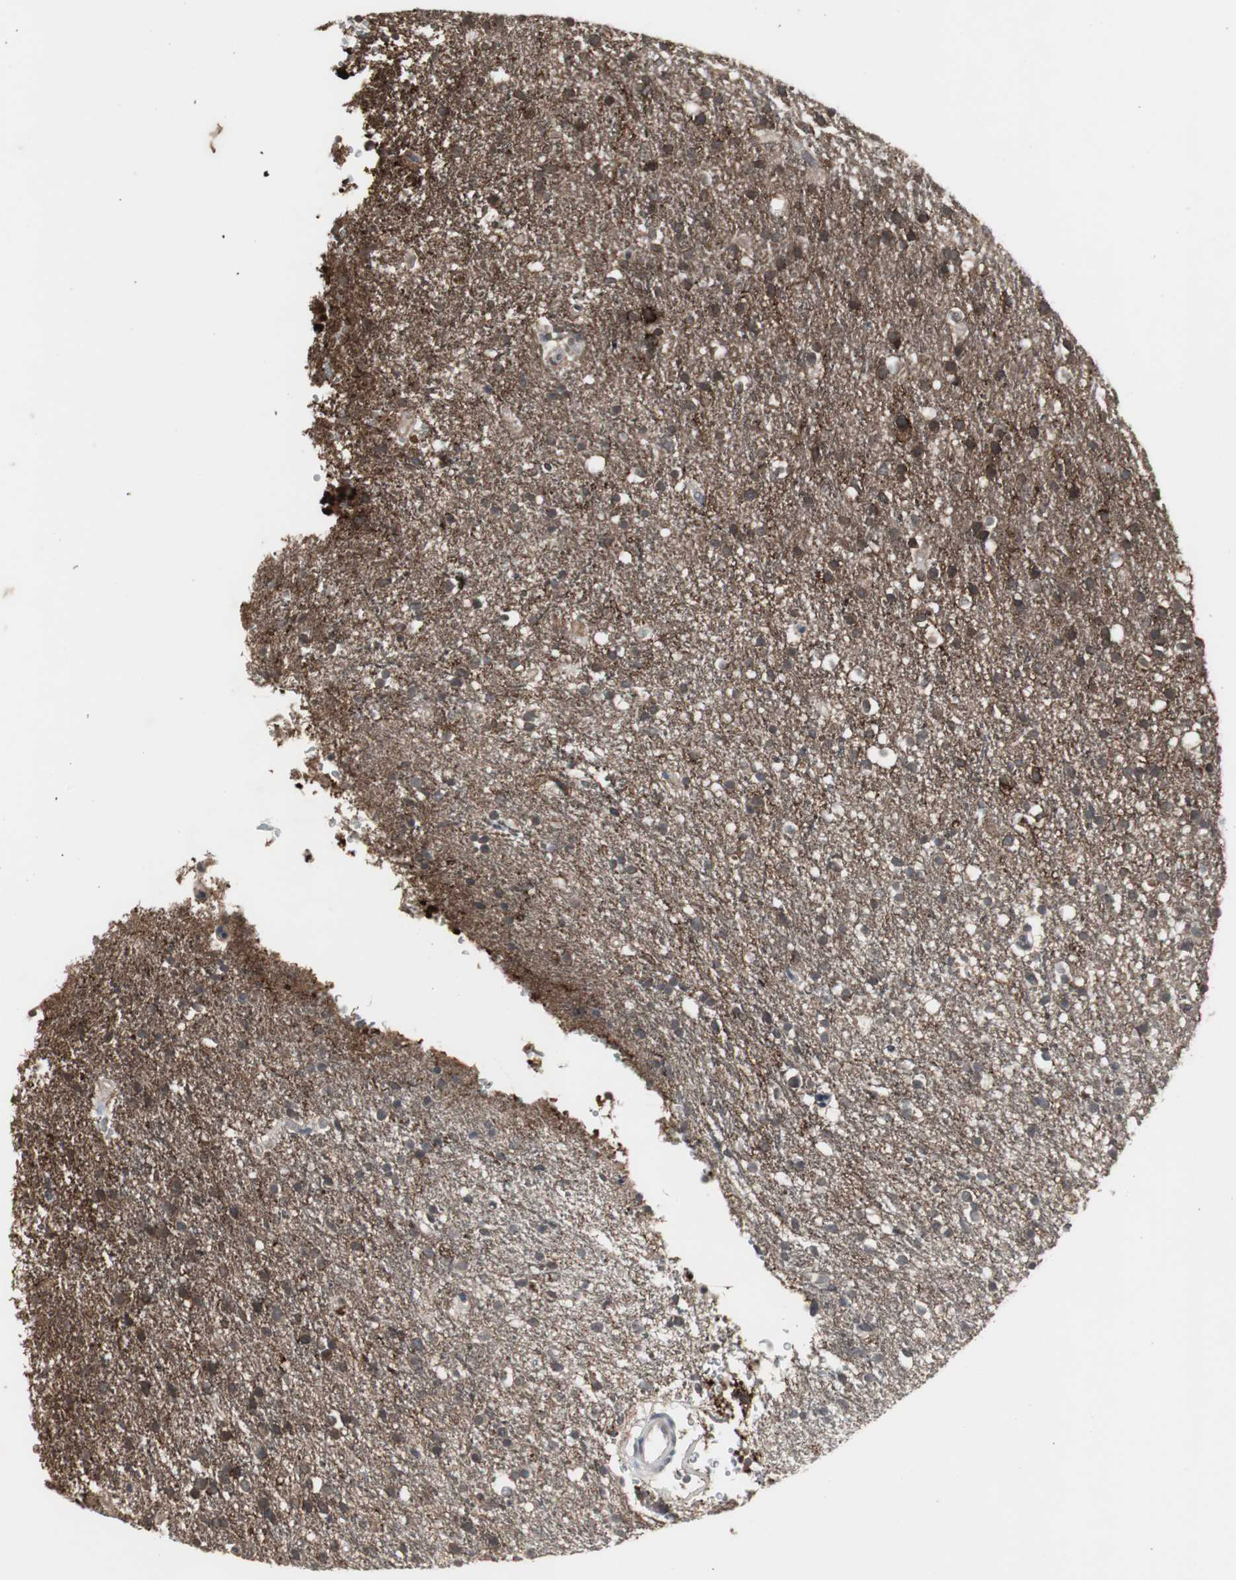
{"staining": {"intensity": "moderate", "quantity": ">75%", "location": "cytoplasmic/membranous"}, "tissue": "glioma", "cell_type": "Tumor cells", "image_type": "cancer", "snomed": [{"axis": "morphology", "description": "Glioma, malignant, High grade"}, {"axis": "topography", "description": "Brain"}], "caption": "Immunohistochemical staining of human high-grade glioma (malignant) displays medium levels of moderate cytoplasmic/membranous positivity in about >75% of tumor cells.", "gene": "ATP2B2", "patient": {"sex": "male", "age": 33}}